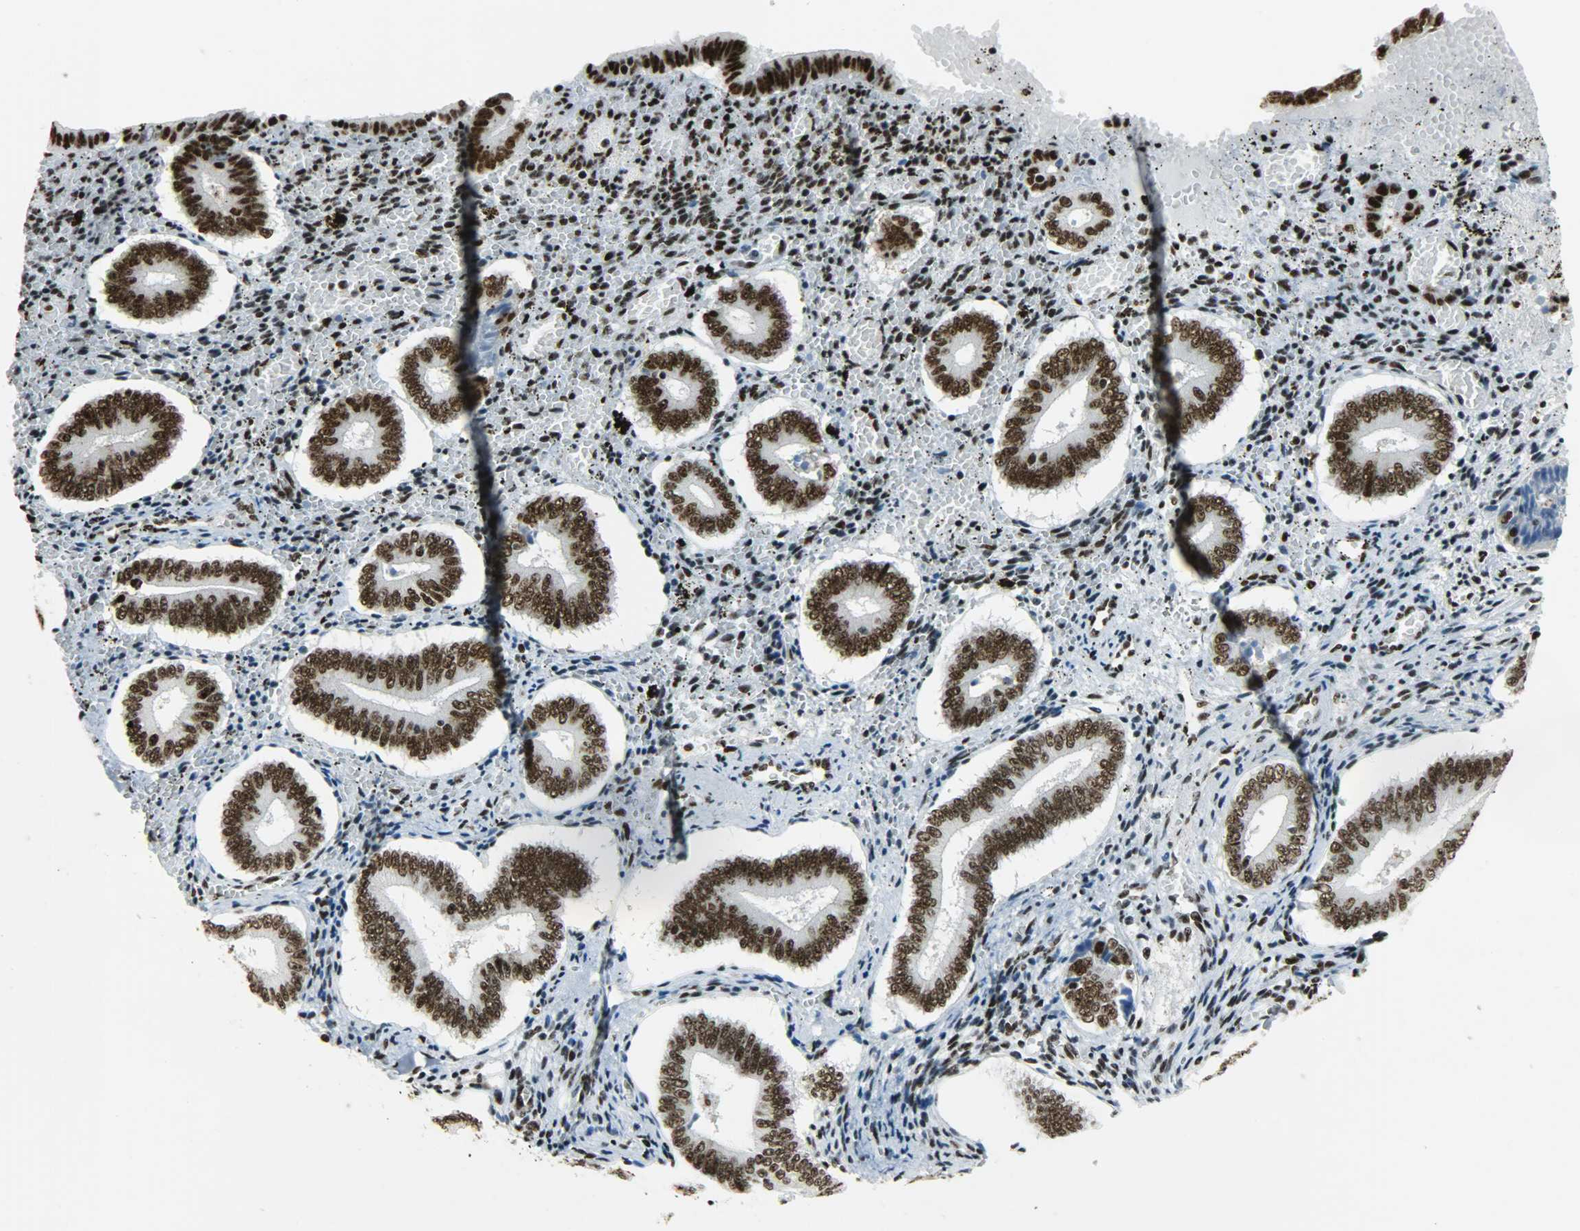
{"staining": {"intensity": "strong", "quantity": ">75%", "location": "nuclear"}, "tissue": "endometrium", "cell_type": "Cells in endometrial stroma", "image_type": "normal", "snomed": [{"axis": "morphology", "description": "Normal tissue, NOS"}, {"axis": "topography", "description": "Endometrium"}], "caption": "Endometrium stained with DAB (3,3'-diaminobenzidine) immunohistochemistry reveals high levels of strong nuclear staining in approximately >75% of cells in endometrial stroma. (Brightfield microscopy of DAB IHC at high magnification).", "gene": "SNRPA", "patient": {"sex": "female", "age": 42}}